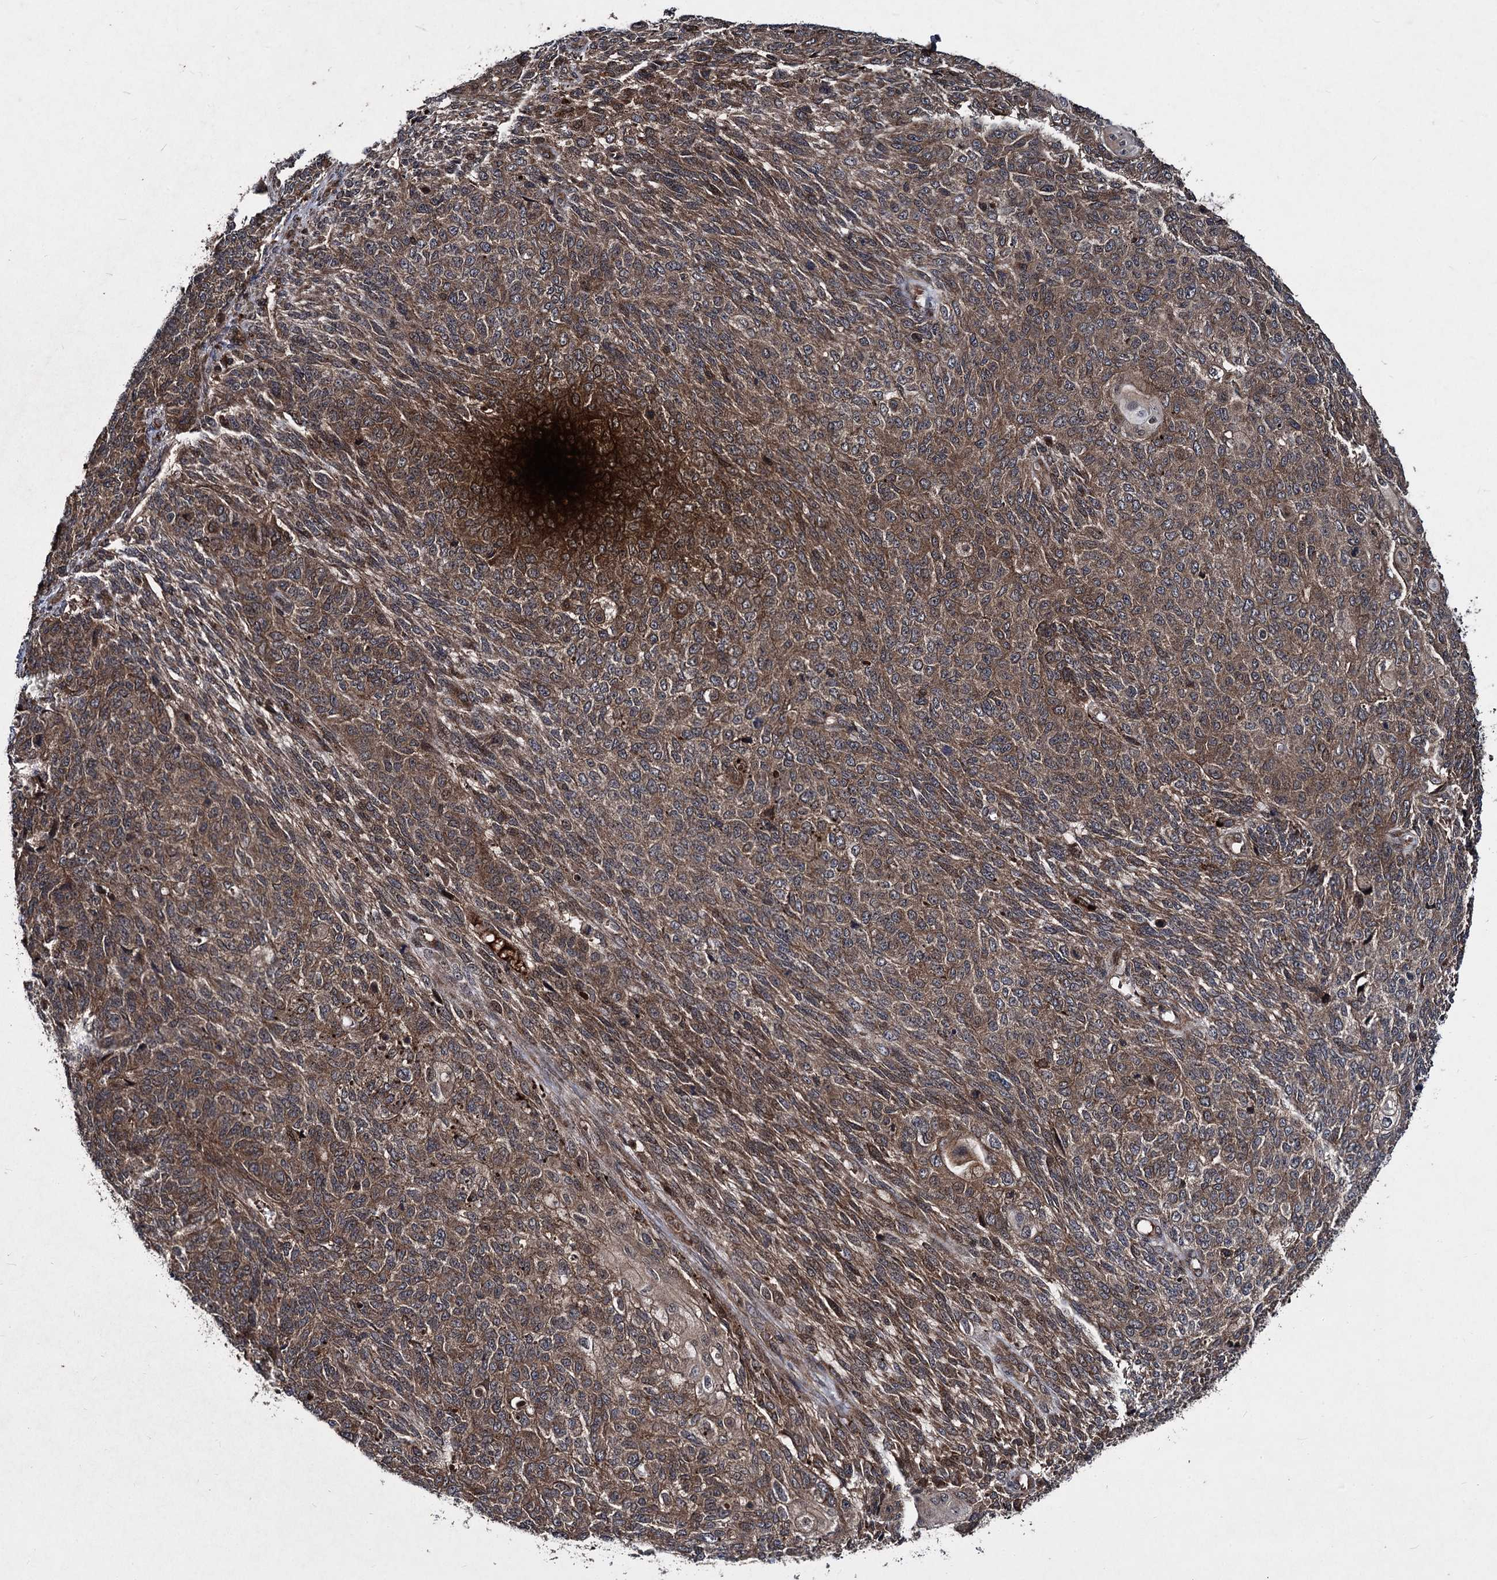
{"staining": {"intensity": "moderate", "quantity": ">75%", "location": "cytoplasmic/membranous"}, "tissue": "endometrial cancer", "cell_type": "Tumor cells", "image_type": "cancer", "snomed": [{"axis": "morphology", "description": "Adenocarcinoma, NOS"}, {"axis": "topography", "description": "Endometrium"}], "caption": "Tumor cells exhibit medium levels of moderate cytoplasmic/membranous expression in about >75% of cells in adenocarcinoma (endometrial).", "gene": "BCL2L2", "patient": {"sex": "female", "age": 32}}